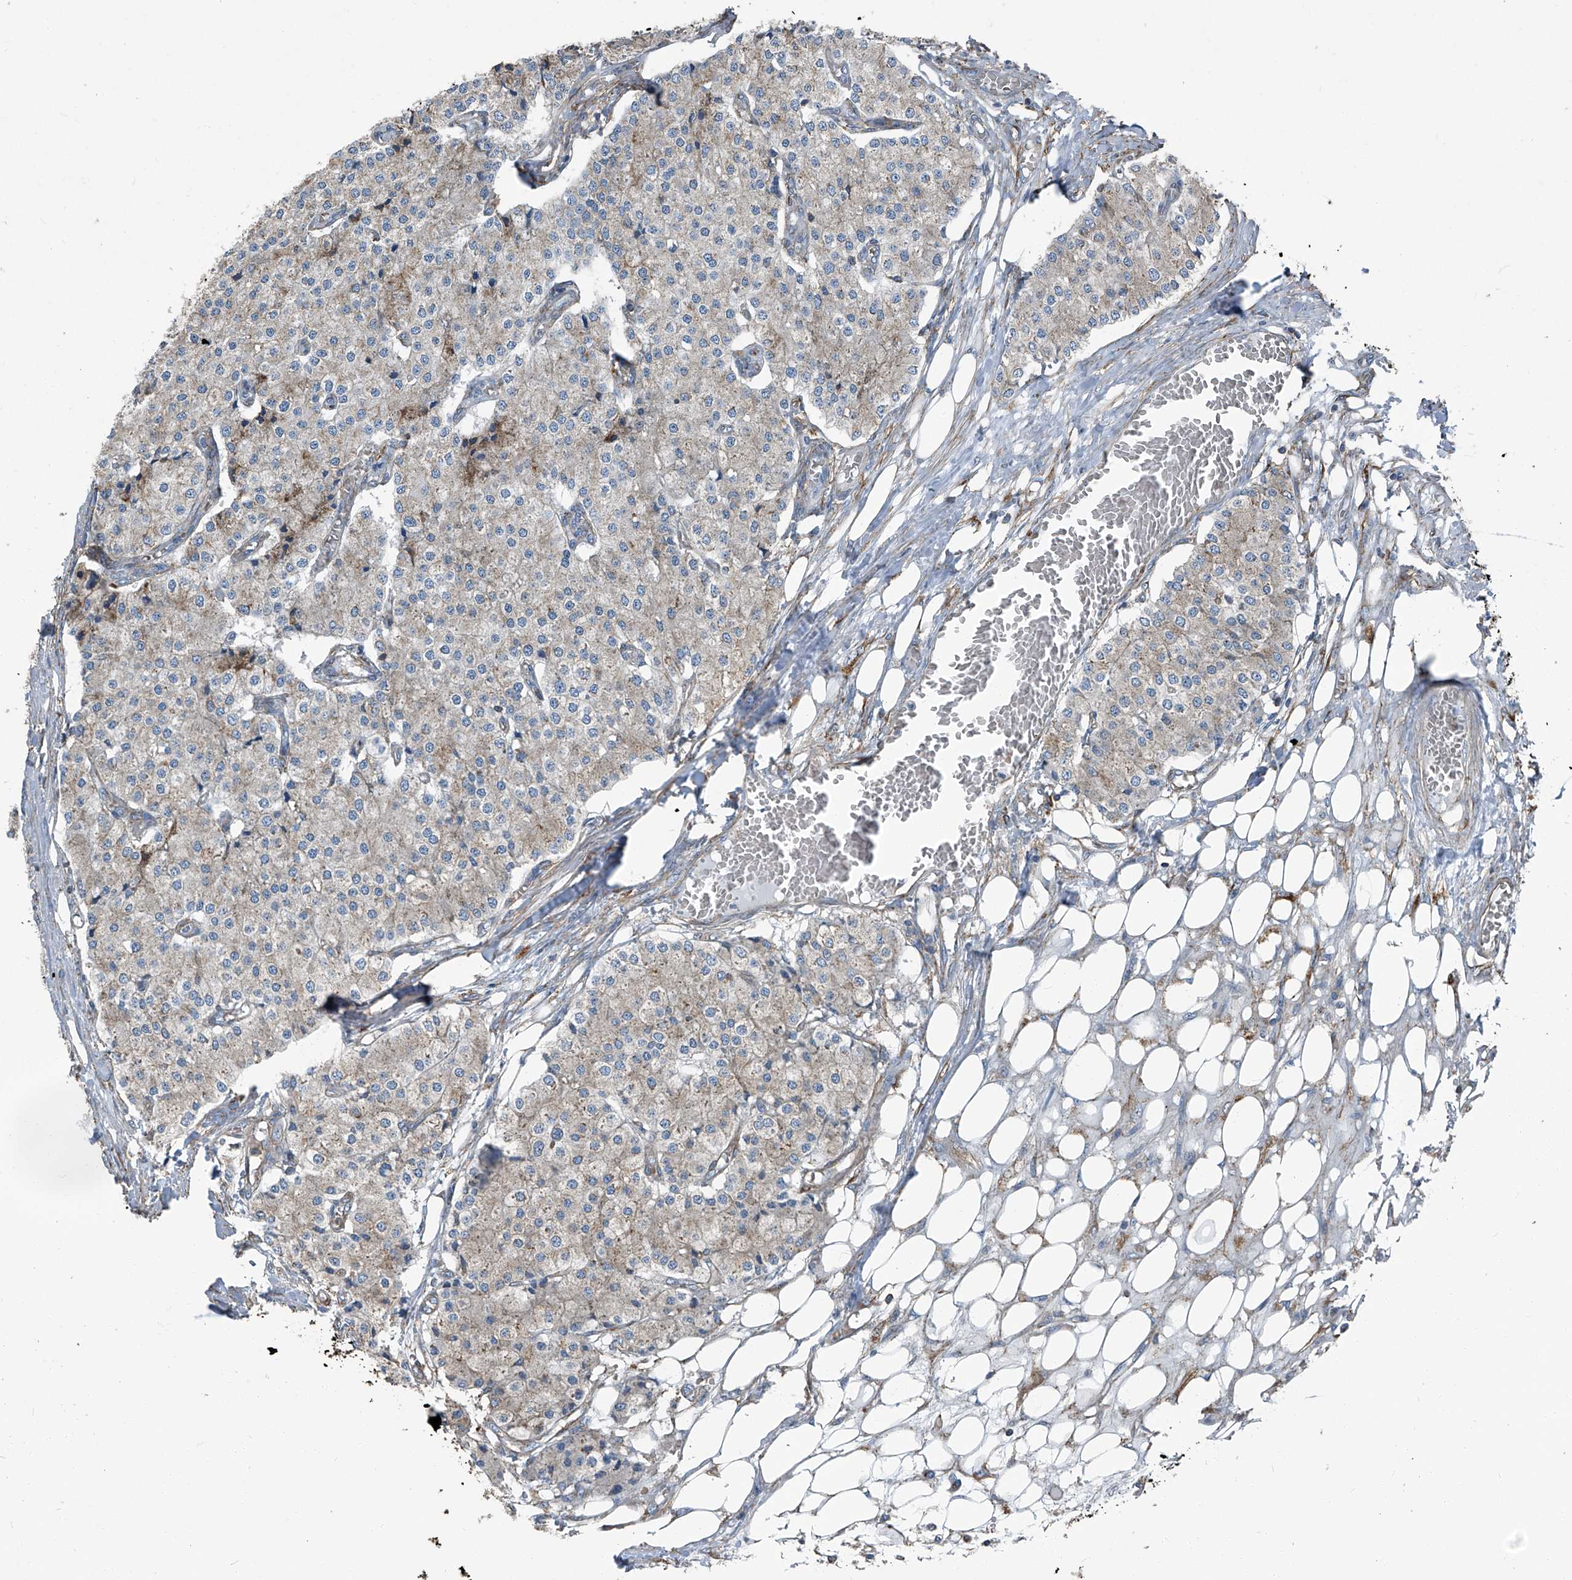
{"staining": {"intensity": "weak", "quantity": "<25%", "location": "cytoplasmic/membranous"}, "tissue": "carcinoid", "cell_type": "Tumor cells", "image_type": "cancer", "snomed": [{"axis": "morphology", "description": "Carcinoid, malignant, NOS"}, {"axis": "topography", "description": "Colon"}], "caption": "This micrograph is of carcinoid (malignant) stained with immunohistochemistry to label a protein in brown with the nuclei are counter-stained blue. There is no positivity in tumor cells. (Stains: DAB IHC with hematoxylin counter stain, Microscopy: brightfield microscopy at high magnification).", "gene": "SEPTIN7", "patient": {"sex": "female", "age": 52}}